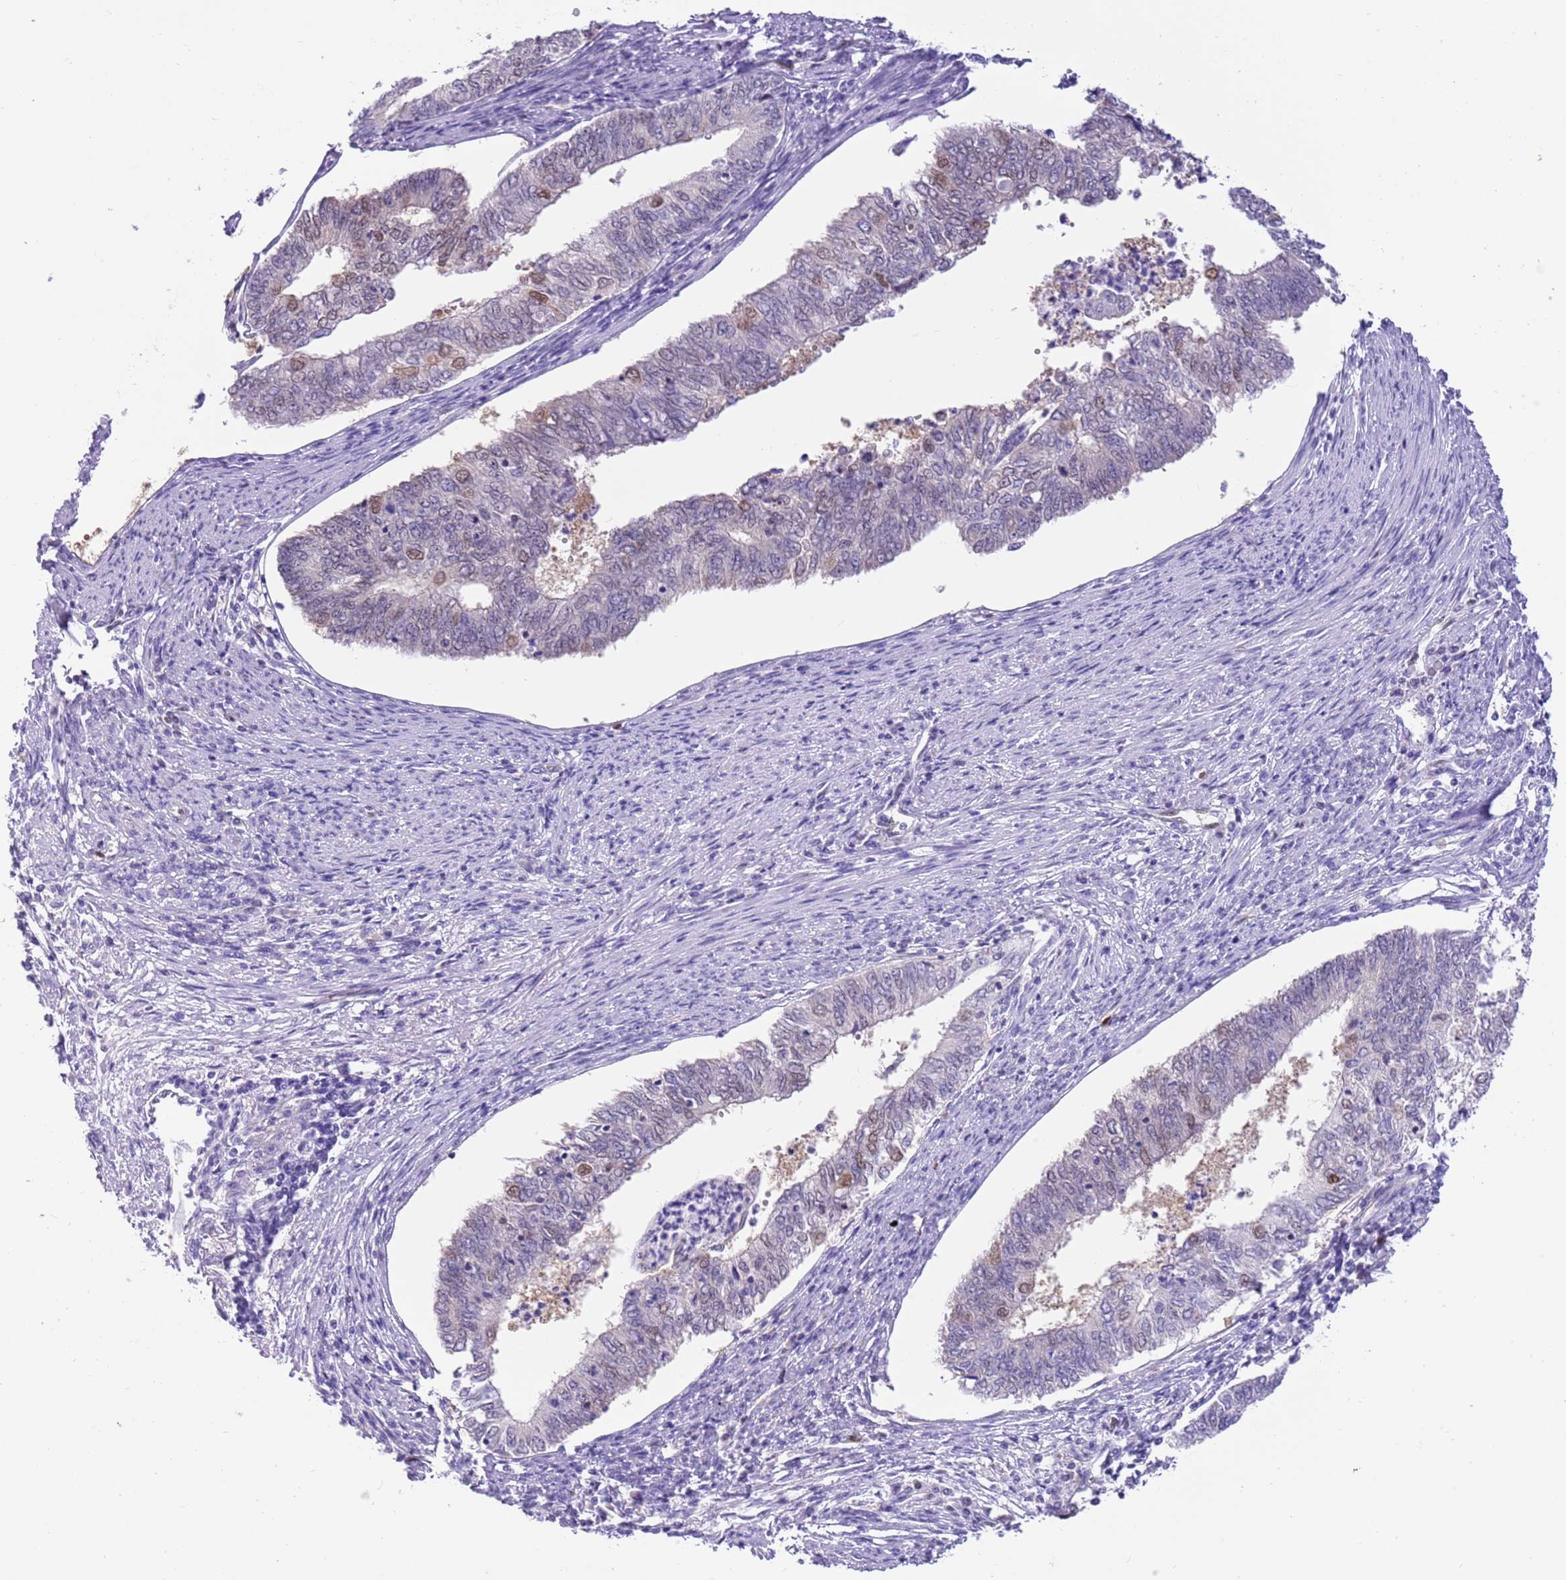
{"staining": {"intensity": "moderate", "quantity": "<25%", "location": "nuclear"}, "tissue": "endometrial cancer", "cell_type": "Tumor cells", "image_type": "cancer", "snomed": [{"axis": "morphology", "description": "Adenocarcinoma, NOS"}, {"axis": "topography", "description": "Endometrium"}], "caption": "Protein staining of adenocarcinoma (endometrial) tissue reveals moderate nuclear staining in approximately <25% of tumor cells.", "gene": "DDI2", "patient": {"sex": "female", "age": 68}}